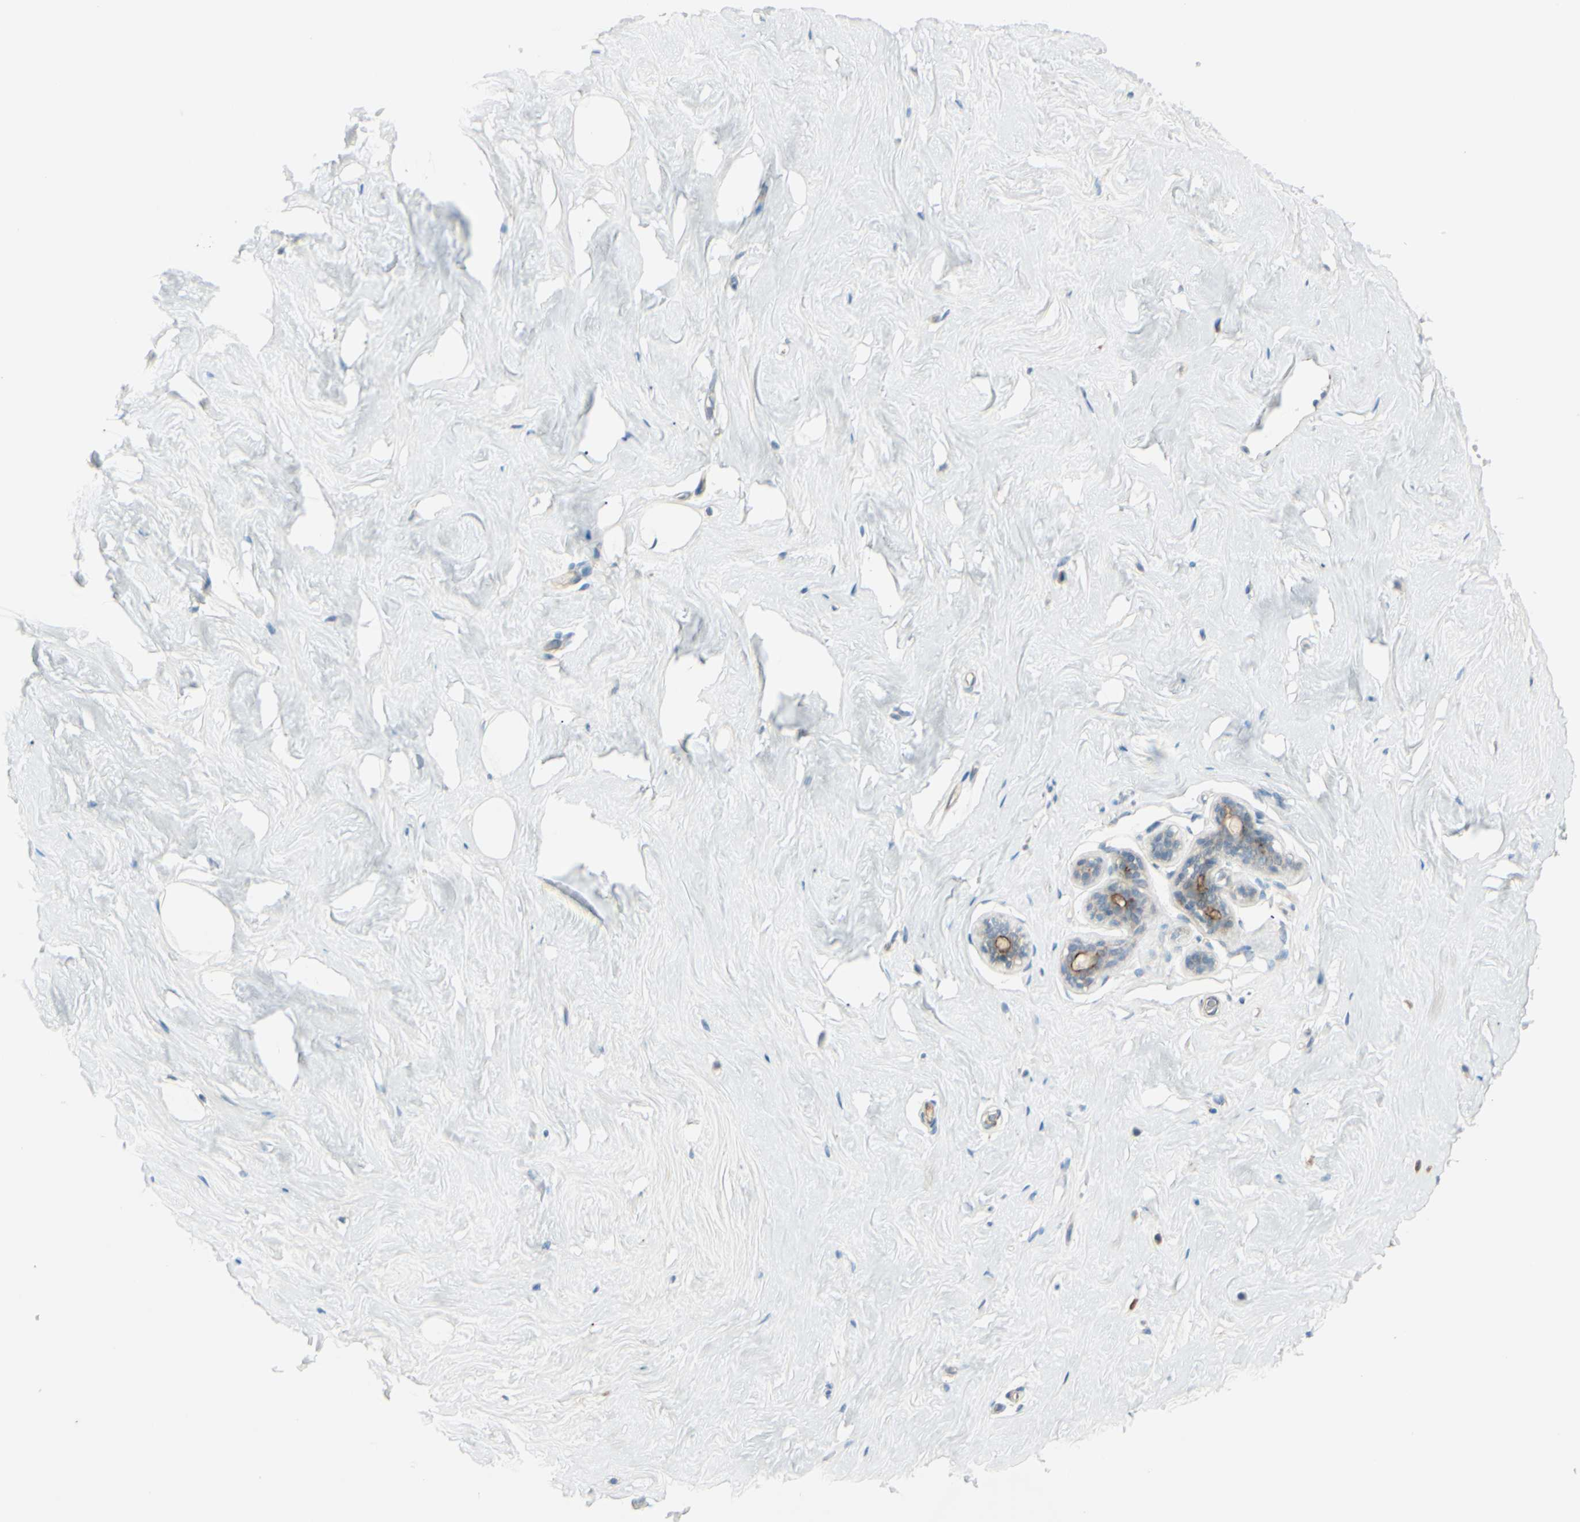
{"staining": {"intensity": "negative", "quantity": "none", "location": "none"}, "tissue": "breast", "cell_type": "Adipocytes", "image_type": "normal", "snomed": [{"axis": "morphology", "description": "Normal tissue, NOS"}, {"axis": "topography", "description": "Breast"}], "caption": "High power microscopy image of an immunohistochemistry (IHC) photomicrograph of unremarkable breast, revealing no significant positivity in adipocytes. (DAB (3,3'-diaminobenzidine) immunohistochemistry with hematoxylin counter stain).", "gene": "LMTK2", "patient": {"sex": "female", "age": 75}}